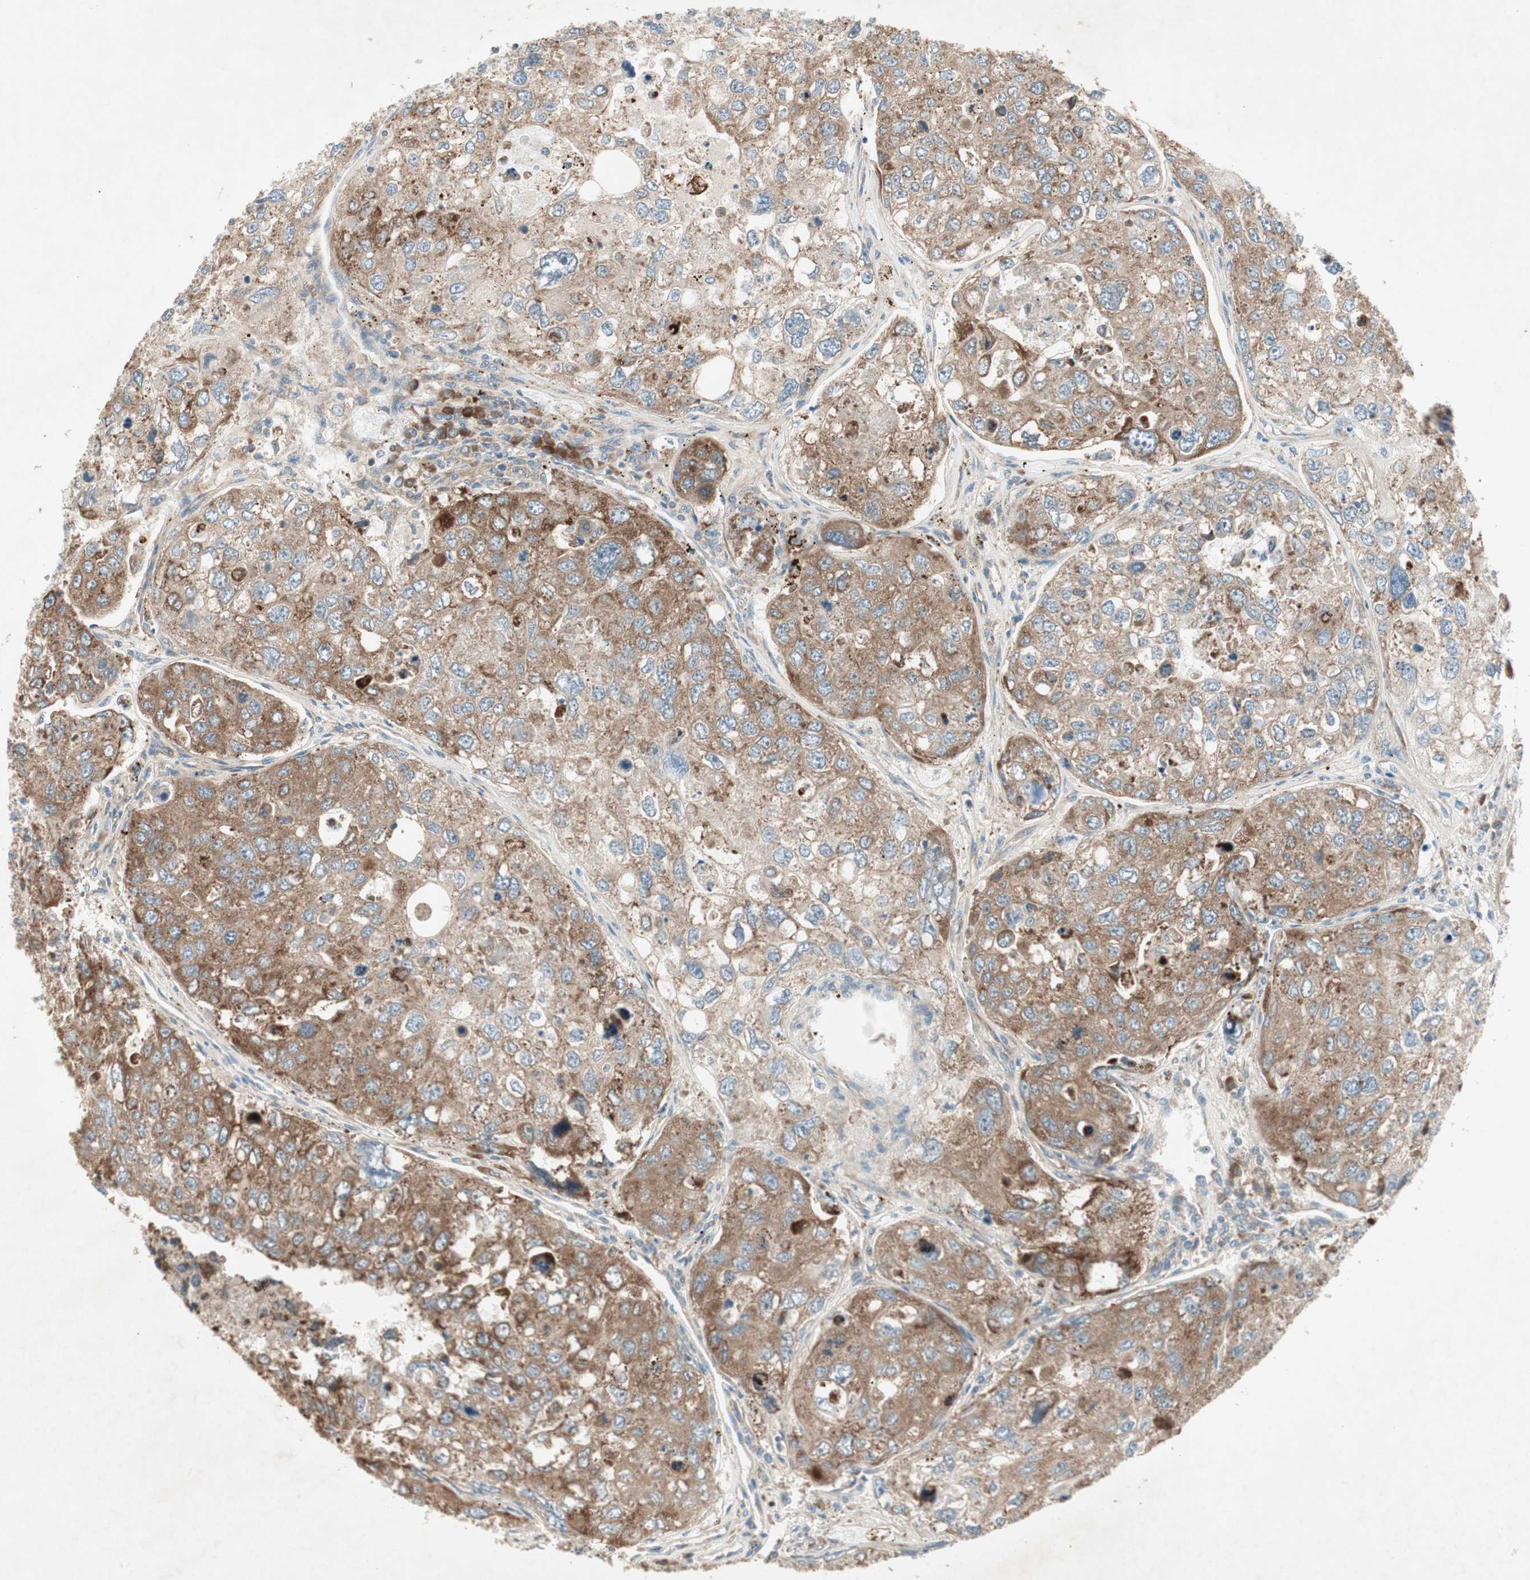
{"staining": {"intensity": "moderate", "quantity": ">75%", "location": "cytoplasmic/membranous"}, "tissue": "urothelial cancer", "cell_type": "Tumor cells", "image_type": "cancer", "snomed": [{"axis": "morphology", "description": "Urothelial carcinoma, High grade"}, {"axis": "topography", "description": "Lymph node"}, {"axis": "topography", "description": "Urinary bladder"}], "caption": "Moderate cytoplasmic/membranous expression for a protein is present in approximately >75% of tumor cells of urothelial cancer using immunohistochemistry.", "gene": "RPL23", "patient": {"sex": "male", "age": 51}}